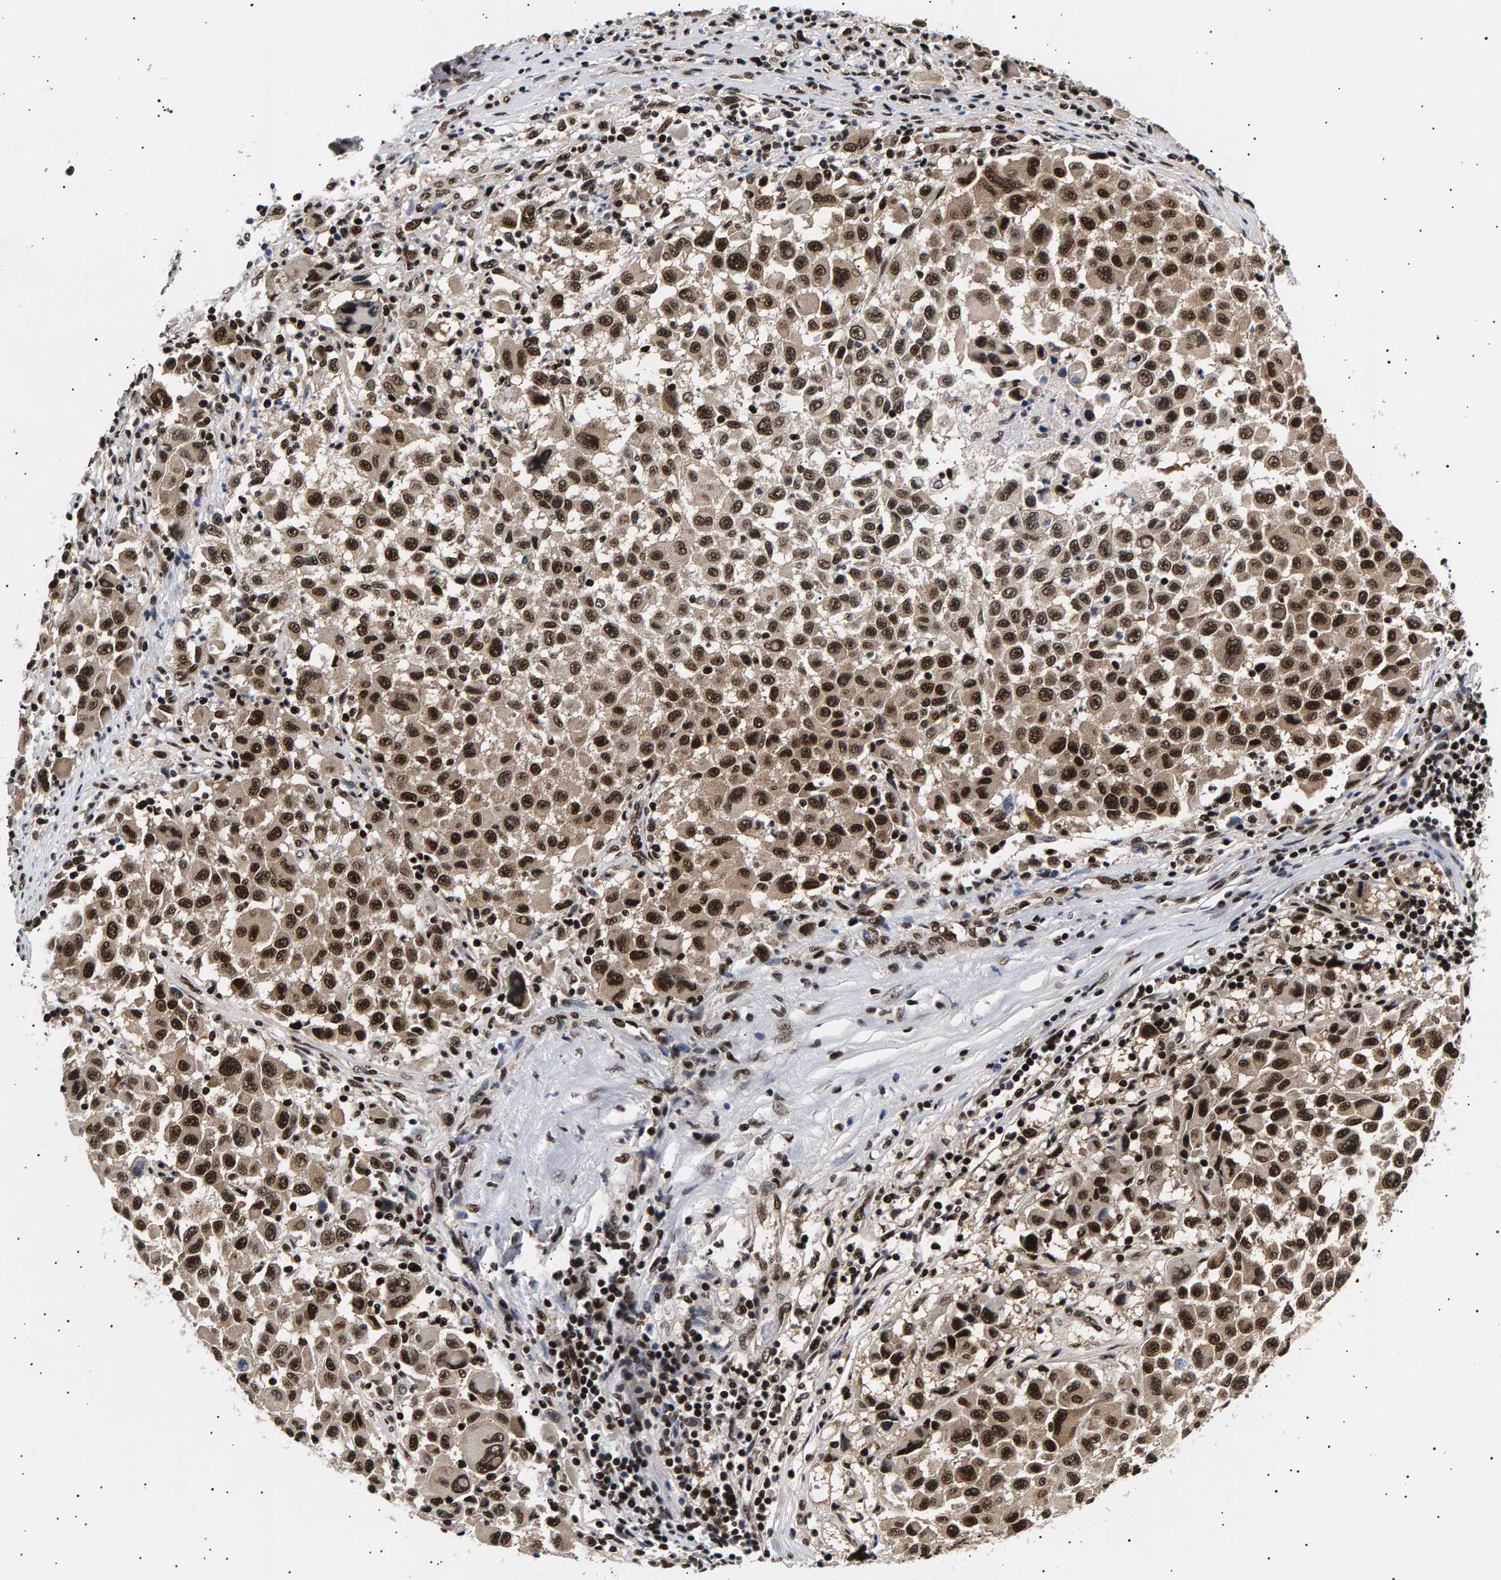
{"staining": {"intensity": "strong", "quantity": ">75%", "location": "nuclear"}, "tissue": "melanoma", "cell_type": "Tumor cells", "image_type": "cancer", "snomed": [{"axis": "morphology", "description": "Malignant melanoma, Metastatic site"}, {"axis": "topography", "description": "Lymph node"}], "caption": "A photomicrograph of human malignant melanoma (metastatic site) stained for a protein demonstrates strong nuclear brown staining in tumor cells.", "gene": "ANKRD40", "patient": {"sex": "male", "age": 61}}